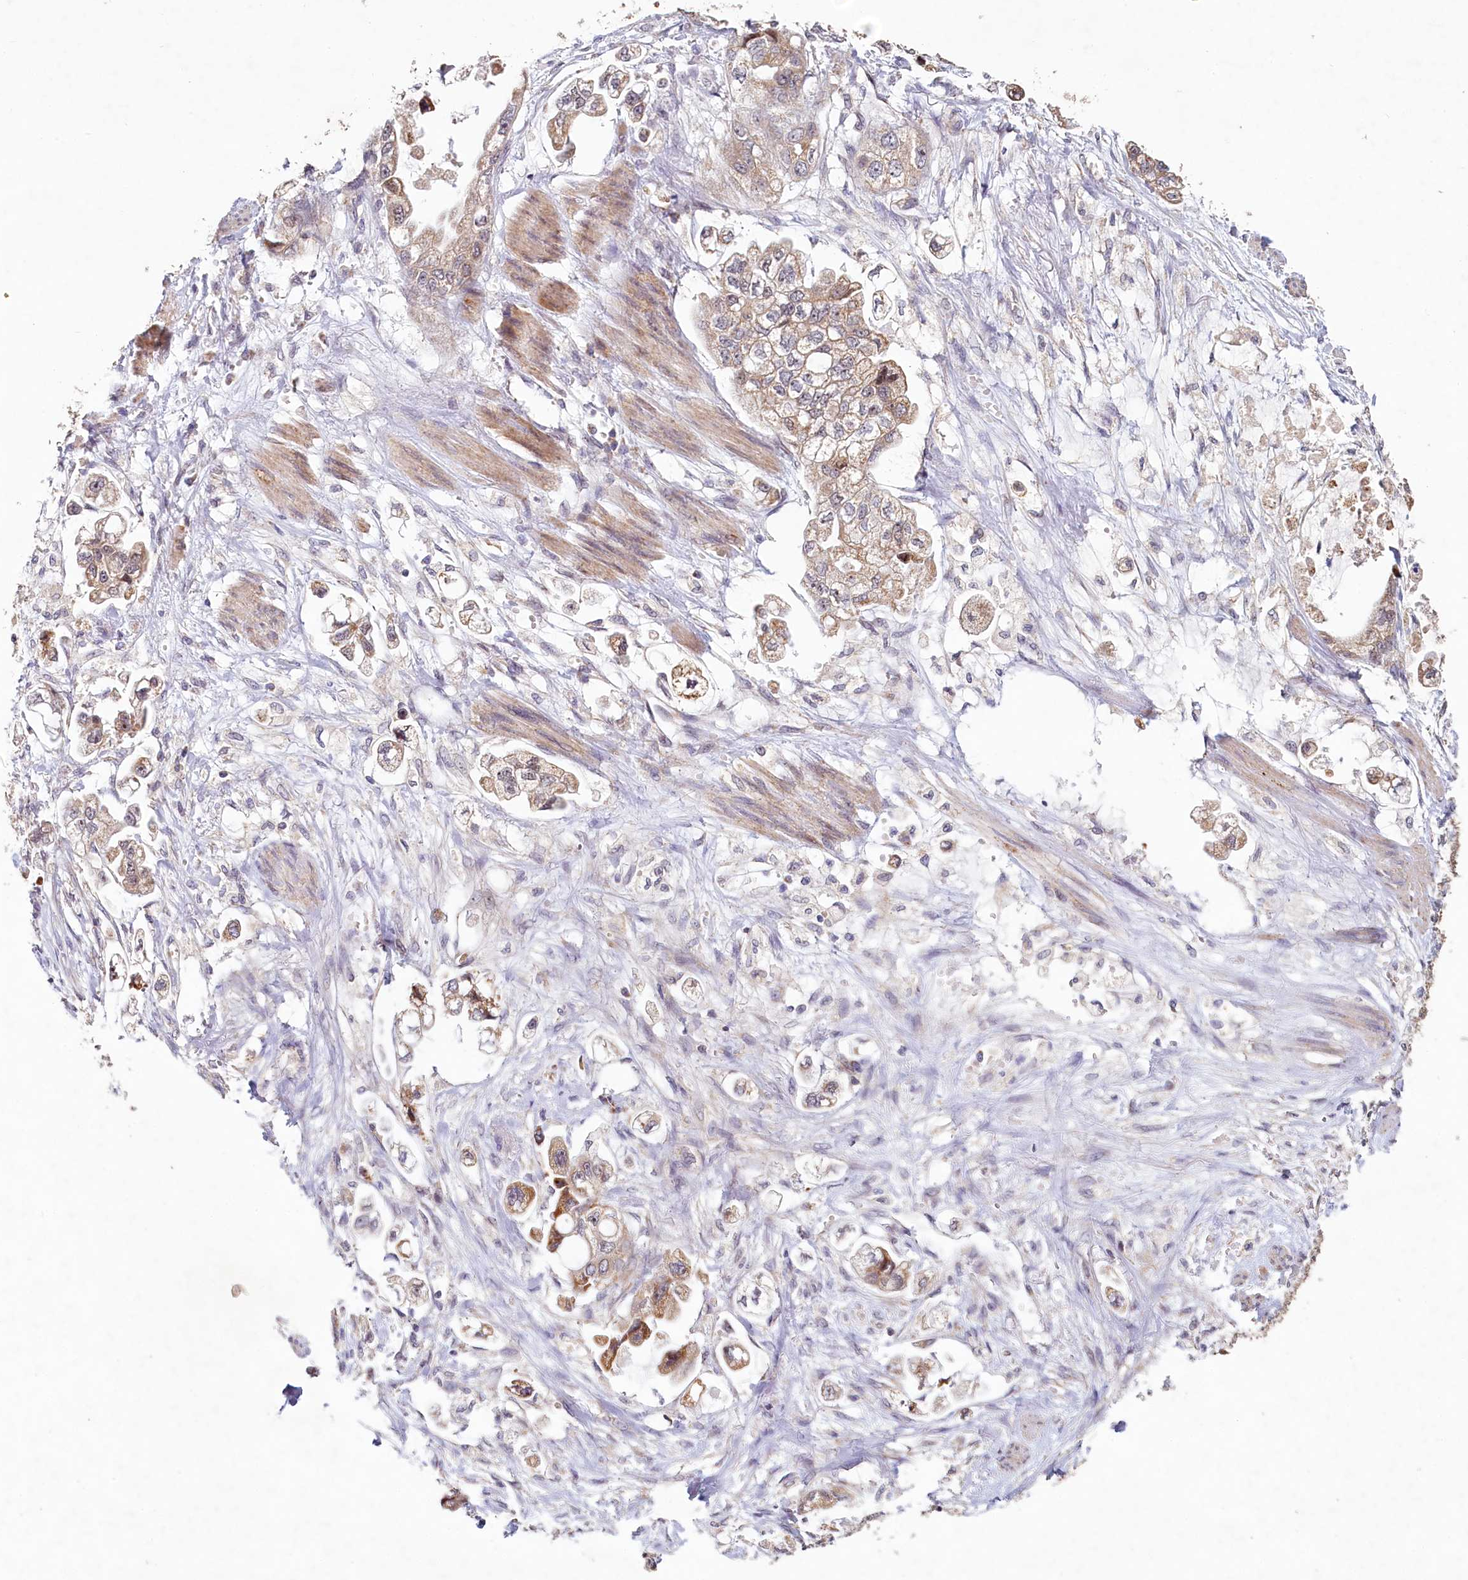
{"staining": {"intensity": "weak", "quantity": ">75%", "location": "cytoplasmic/membranous"}, "tissue": "stomach cancer", "cell_type": "Tumor cells", "image_type": "cancer", "snomed": [{"axis": "morphology", "description": "Adenocarcinoma, NOS"}, {"axis": "topography", "description": "Stomach"}], "caption": "An image of human stomach adenocarcinoma stained for a protein reveals weak cytoplasmic/membranous brown staining in tumor cells.", "gene": "PDE6D", "patient": {"sex": "male", "age": 62}}